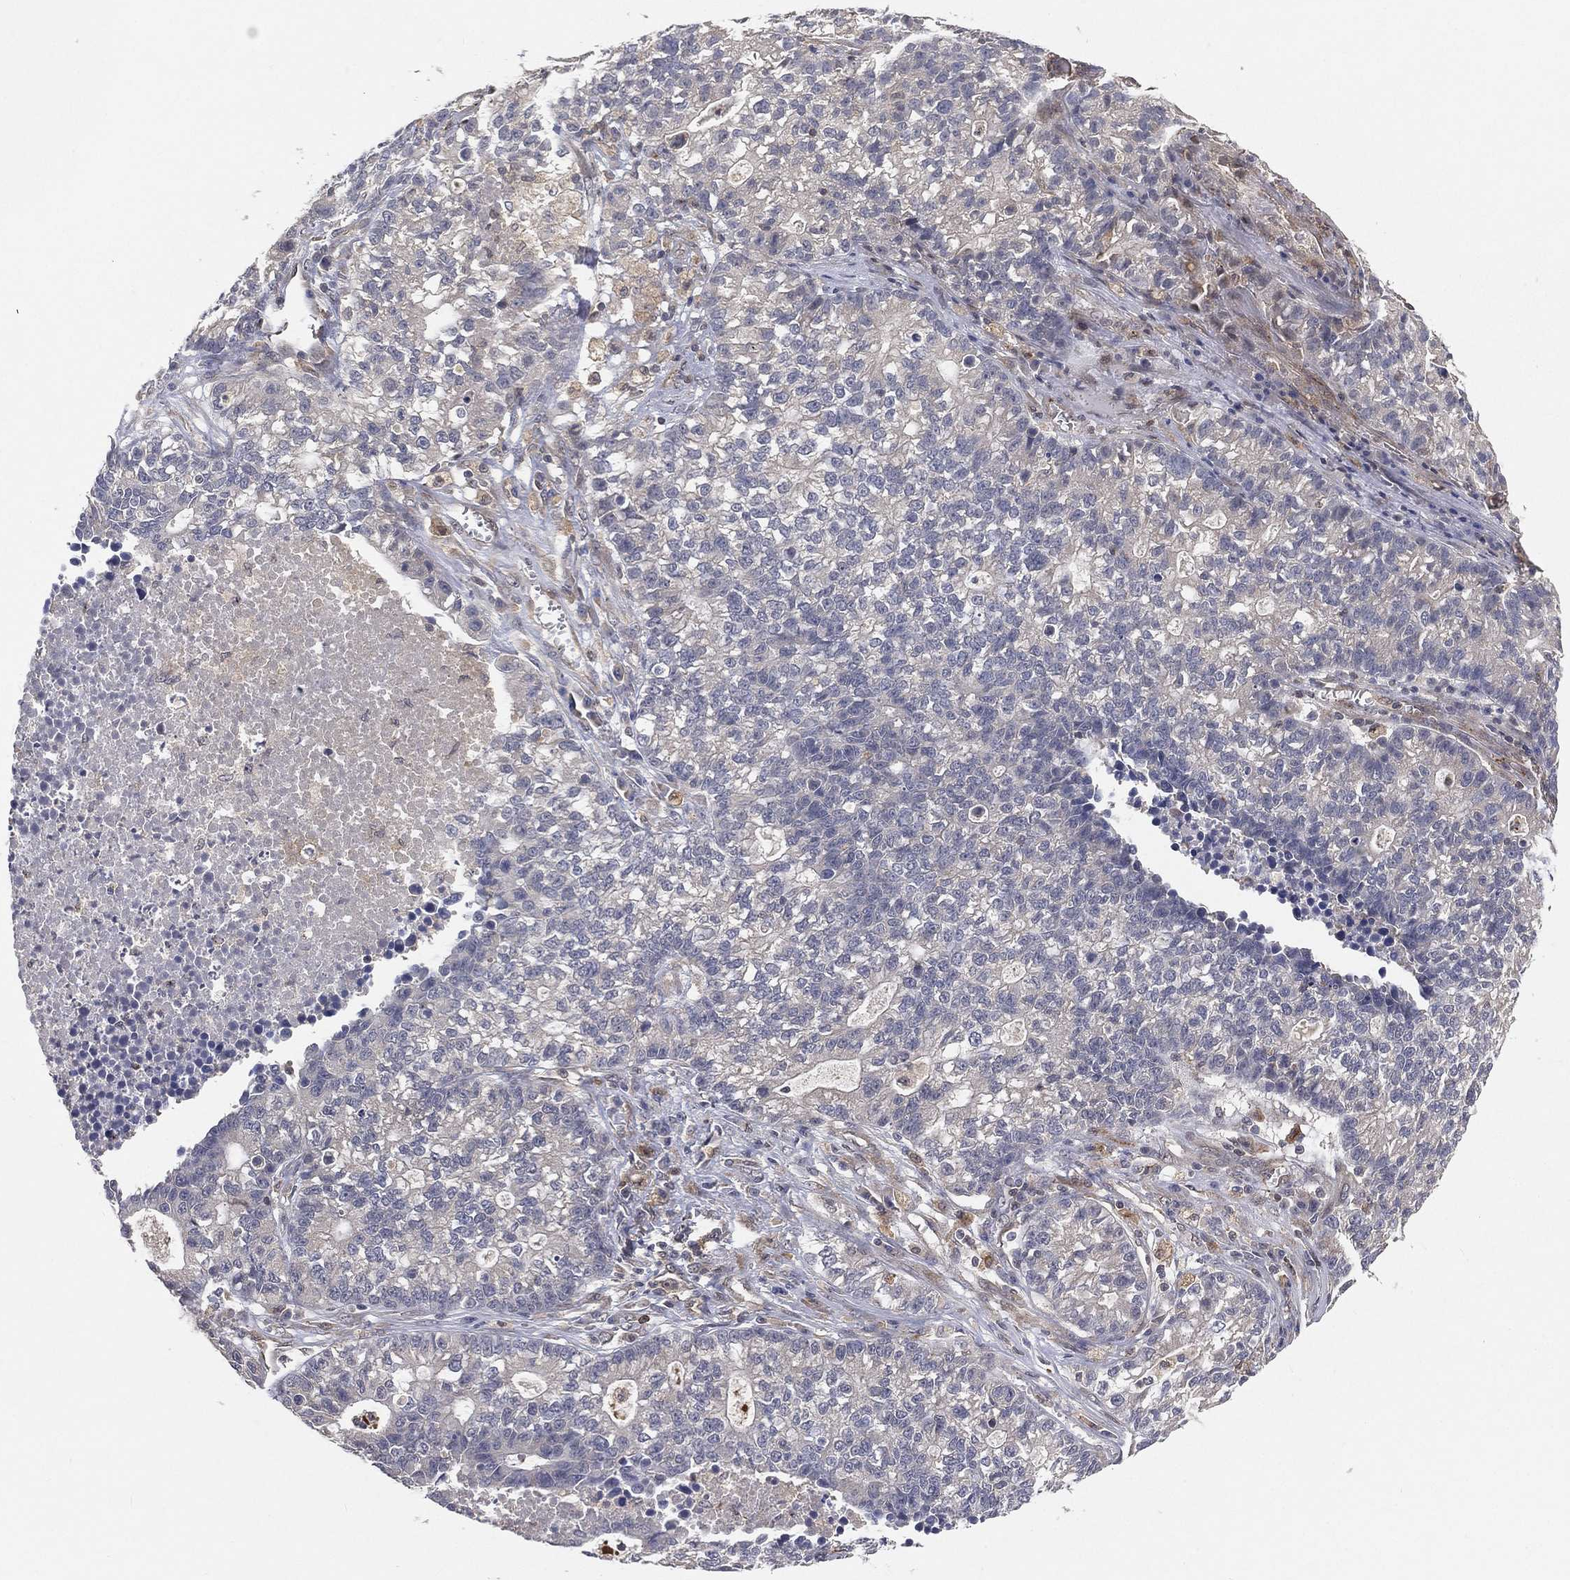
{"staining": {"intensity": "negative", "quantity": "none", "location": "none"}, "tissue": "lung cancer", "cell_type": "Tumor cells", "image_type": "cancer", "snomed": [{"axis": "morphology", "description": "Adenocarcinoma, NOS"}, {"axis": "topography", "description": "Lung"}], "caption": "IHC image of lung adenocarcinoma stained for a protein (brown), which reveals no staining in tumor cells. The staining was performed using DAB (3,3'-diaminobenzidine) to visualize the protein expression in brown, while the nuclei were stained in blue with hematoxylin (Magnification: 20x).", "gene": "MAPK1", "patient": {"sex": "male", "age": 57}}